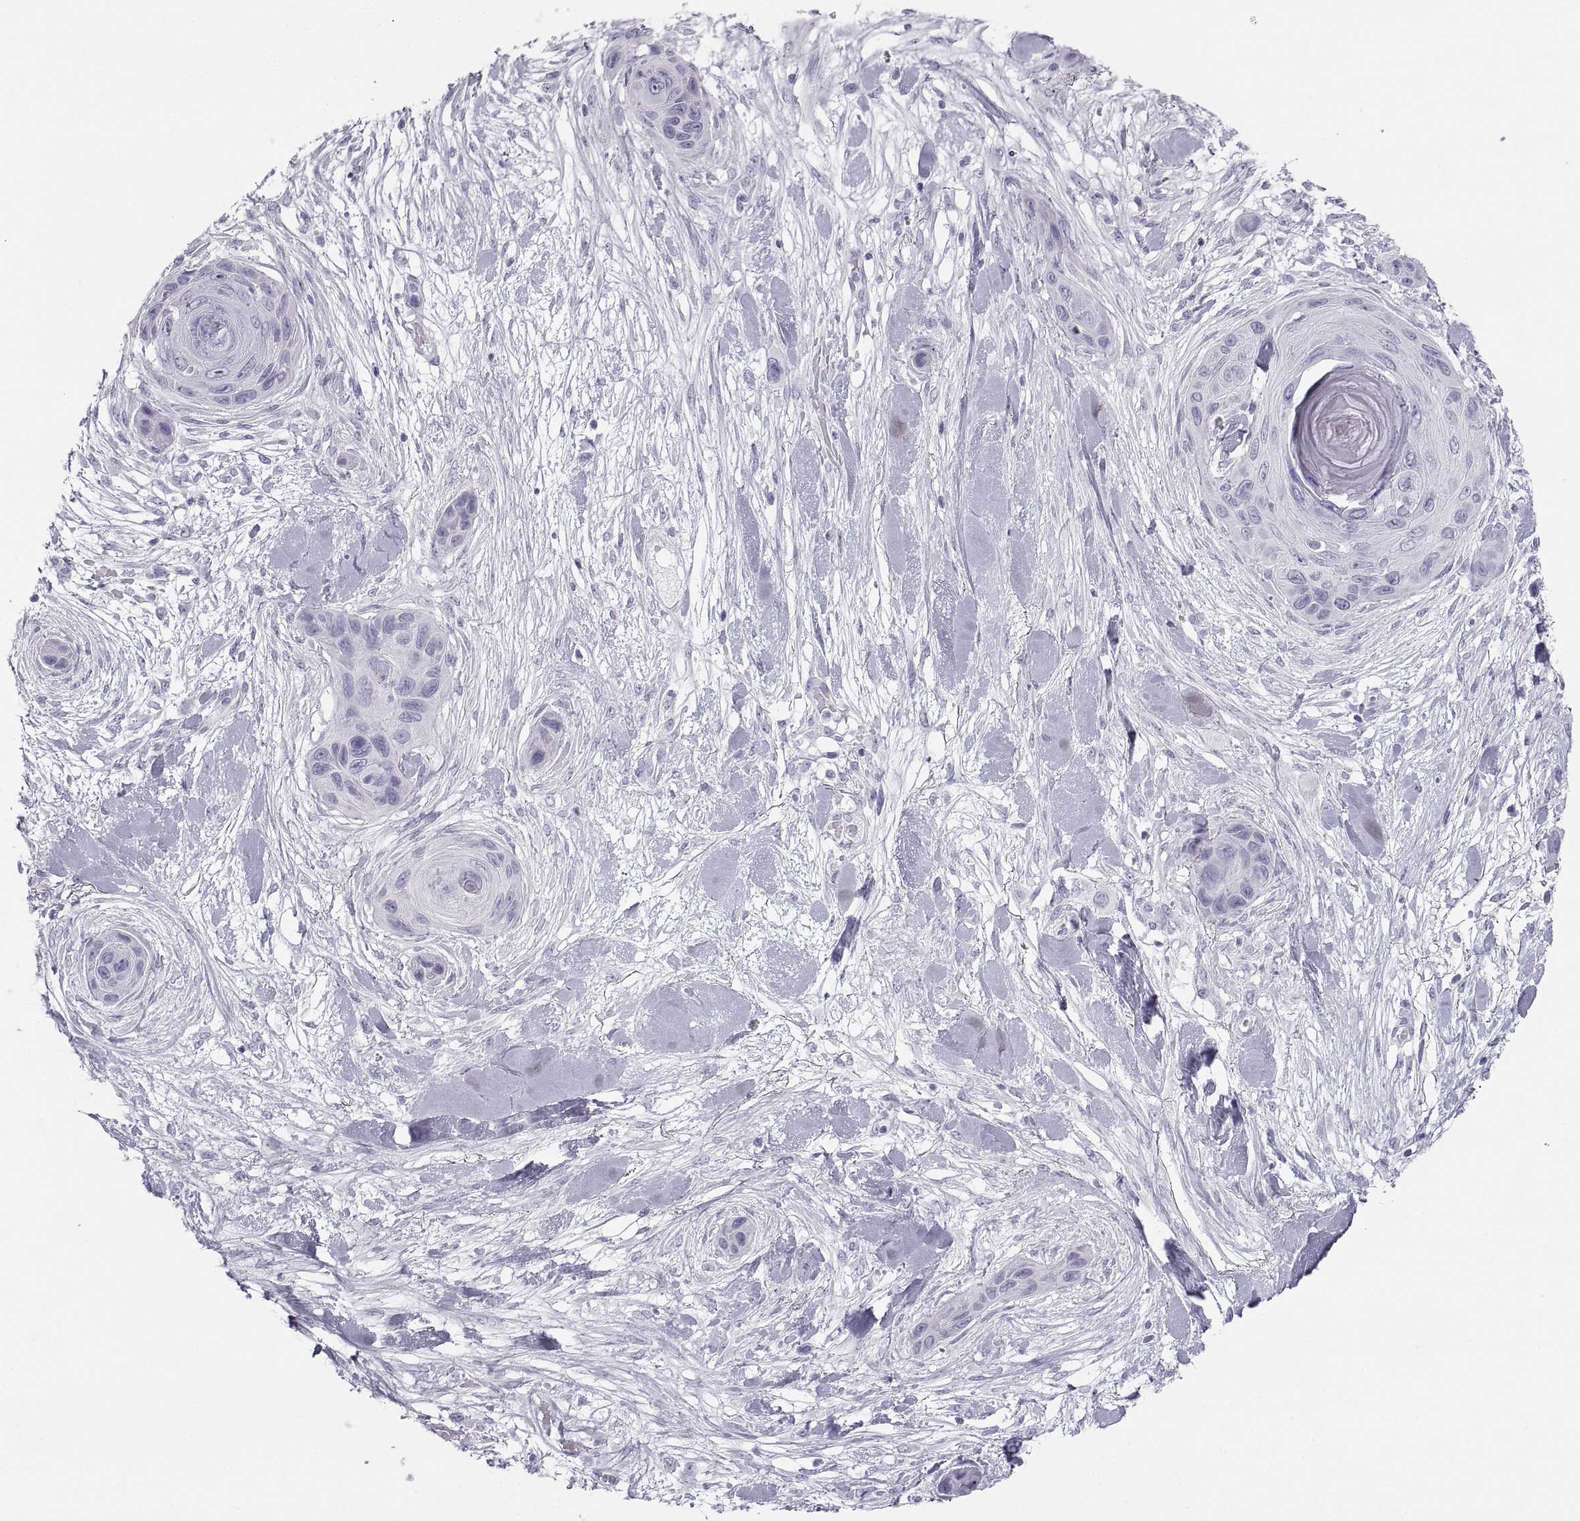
{"staining": {"intensity": "negative", "quantity": "none", "location": "none"}, "tissue": "skin cancer", "cell_type": "Tumor cells", "image_type": "cancer", "snomed": [{"axis": "morphology", "description": "Squamous cell carcinoma, NOS"}, {"axis": "topography", "description": "Skin"}], "caption": "A photomicrograph of human squamous cell carcinoma (skin) is negative for staining in tumor cells. The staining is performed using DAB (3,3'-diaminobenzidine) brown chromogen with nuclei counter-stained in using hematoxylin.", "gene": "SEMG1", "patient": {"sex": "male", "age": 82}}